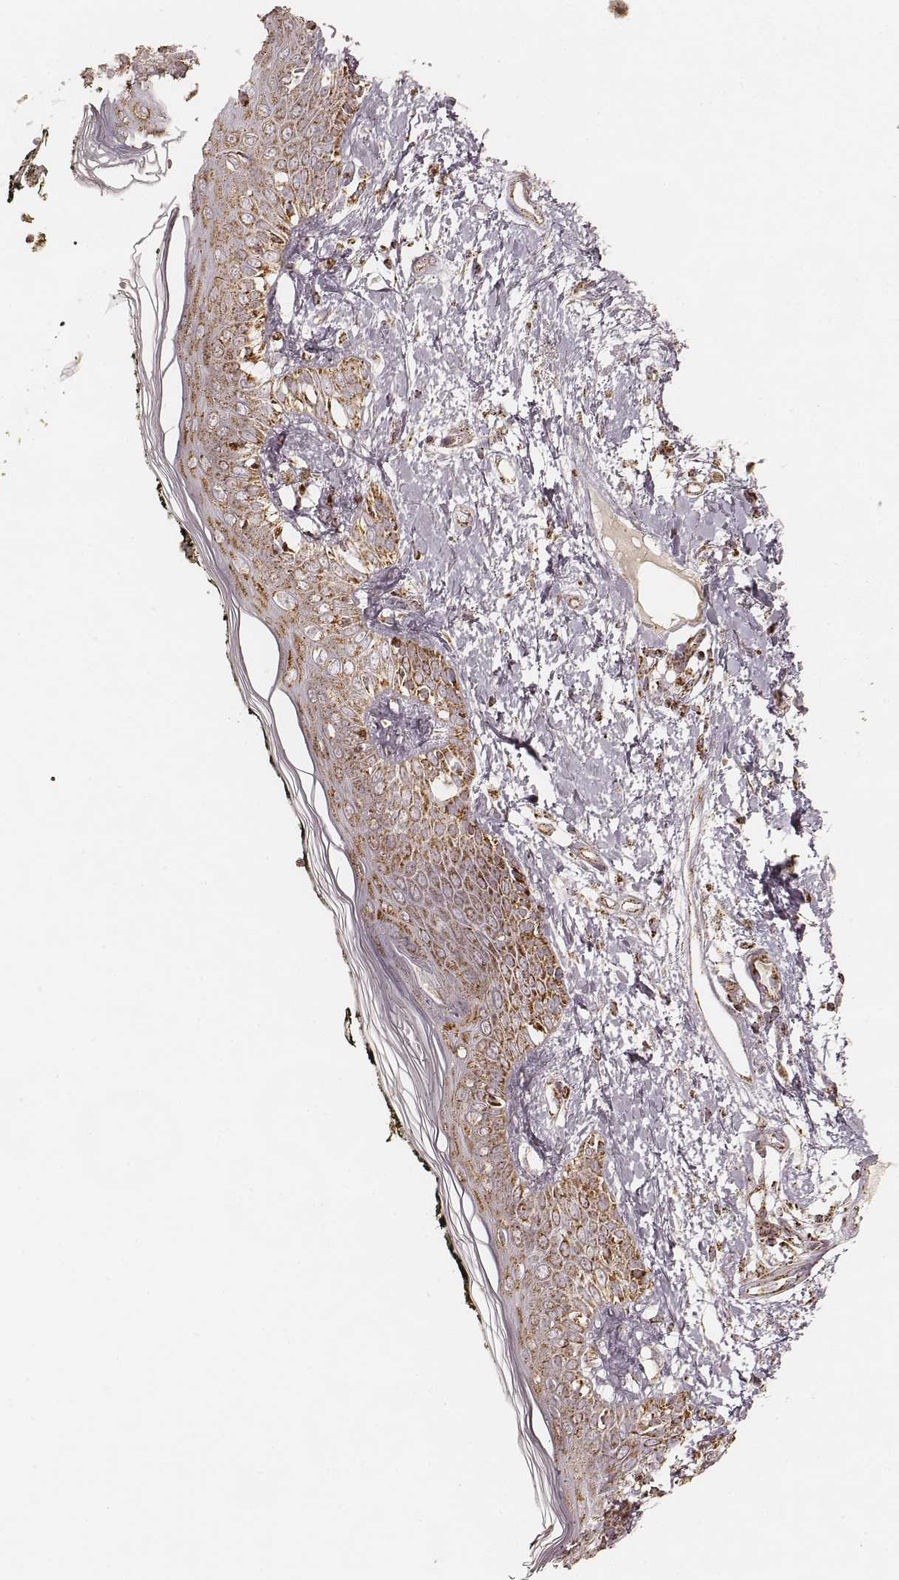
{"staining": {"intensity": "strong", "quantity": ">75%", "location": "cytoplasmic/membranous"}, "tissue": "skin", "cell_type": "Fibroblasts", "image_type": "normal", "snomed": [{"axis": "morphology", "description": "Normal tissue, NOS"}, {"axis": "topography", "description": "Skin"}], "caption": "IHC of benign human skin exhibits high levels of strong cytoplasmic/membranous positivity in about >75% of fibroblasts. The protein is shown in brown color, while the nuclei are stained blue.", "gene": "CS", "patient": {"sex": "male", "age": 76}}